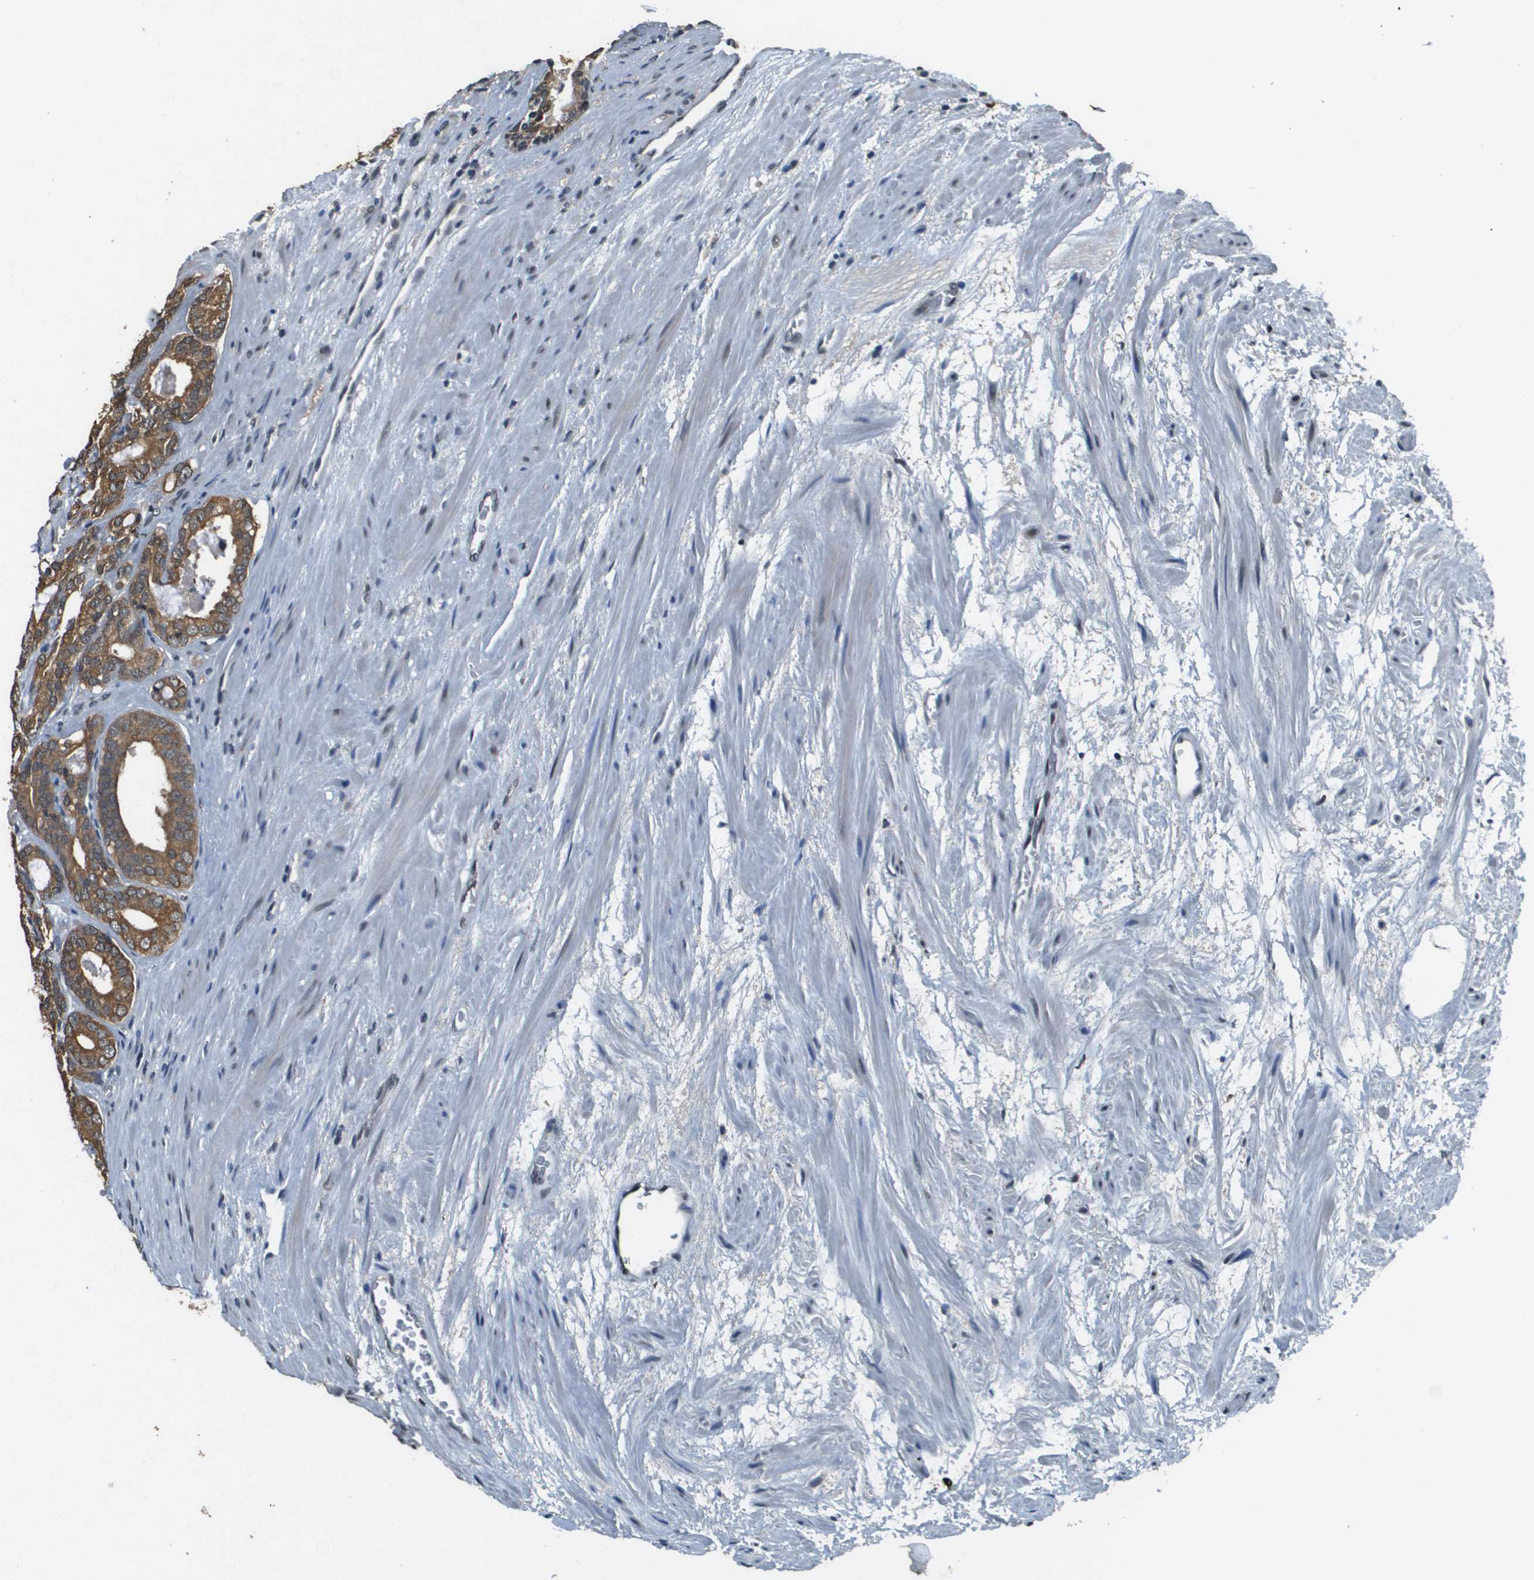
{"staining": {"intensity": "moderate", "quantity": ">75%", "location": "cytoplasmic/membranous"}, "tissue": "prostate cancer", "cell_type": "Tumor cells", "image_type": "cancer", "snomed": [{"axis": "morphology", "description": "Adenocarcinoma, High grade"}, {"axis": "topography", "description": "Prostate"}], "caption": "This is a photomicrograph of IHC staining of adenocarcinoma (high-grade) (prostate), which shows moderate staining in the cytoplasmic/membranous of tumor cells.", "gene": "FANCC", "patient": {"sex": "male", "age": 60}}